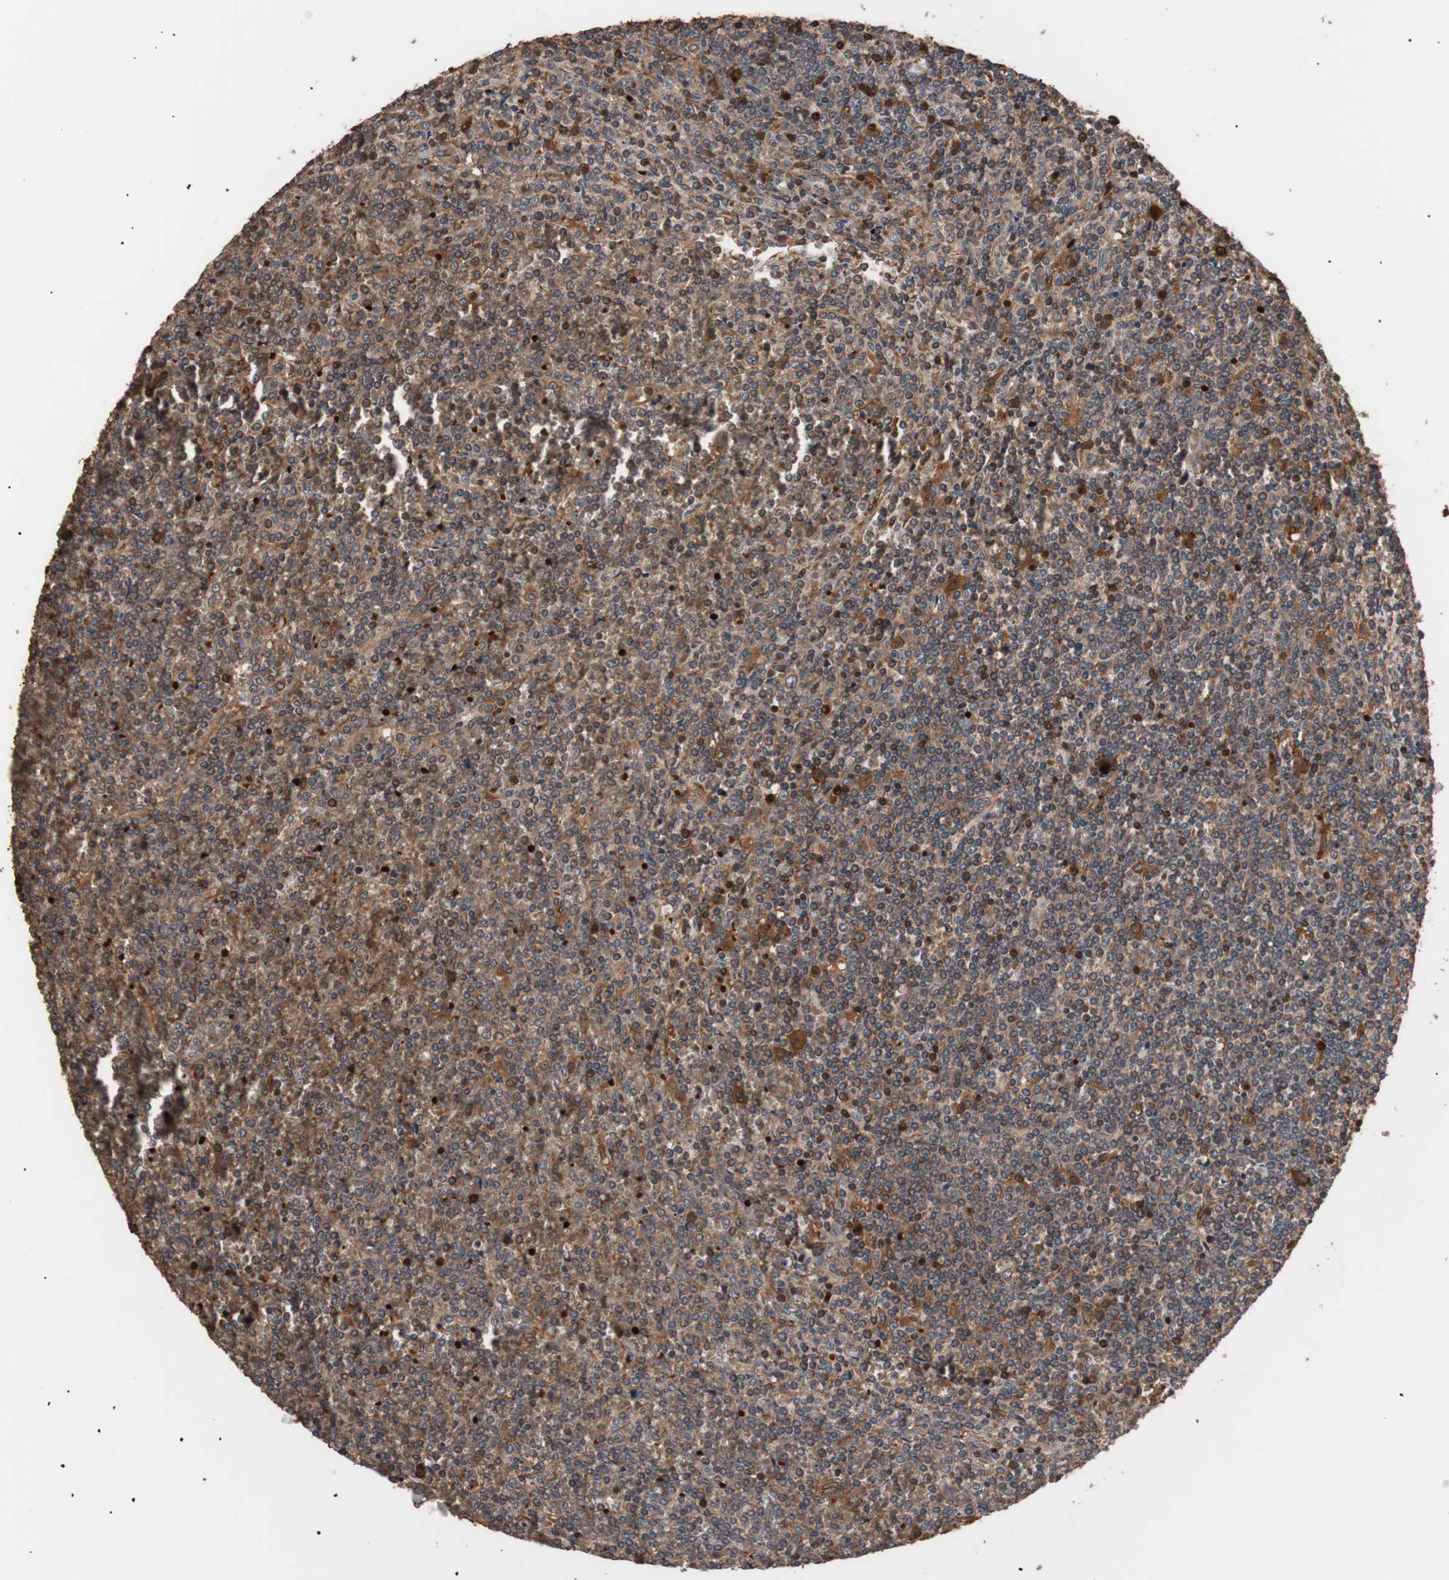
{"staining": {"intensity": "strong", "quantity": ">75%", "location": "cytoplasmic/membranous"}, "tissue": "lymphoma", "cell_type": "Tumor cells", "image_type": "cancer", "snomed": [{"axis": "morphology", "description": "Malignant lymphoma, non-Hodgkin's type, Low grade"}, {"axis": "topography", "description": "Spleen"}], "caption": "Lymphoma tissue demonstrates strong cytoplasmic/membranous expression in about >75% of tumor cells The staining was performed using DAB to visualize the protein expression in brown, while the nuclei were stained in blue with hematoxylin (Magnification: 20x).", "gene": "GLYCTK", "patient": {"sex": "female", "age": 19}}